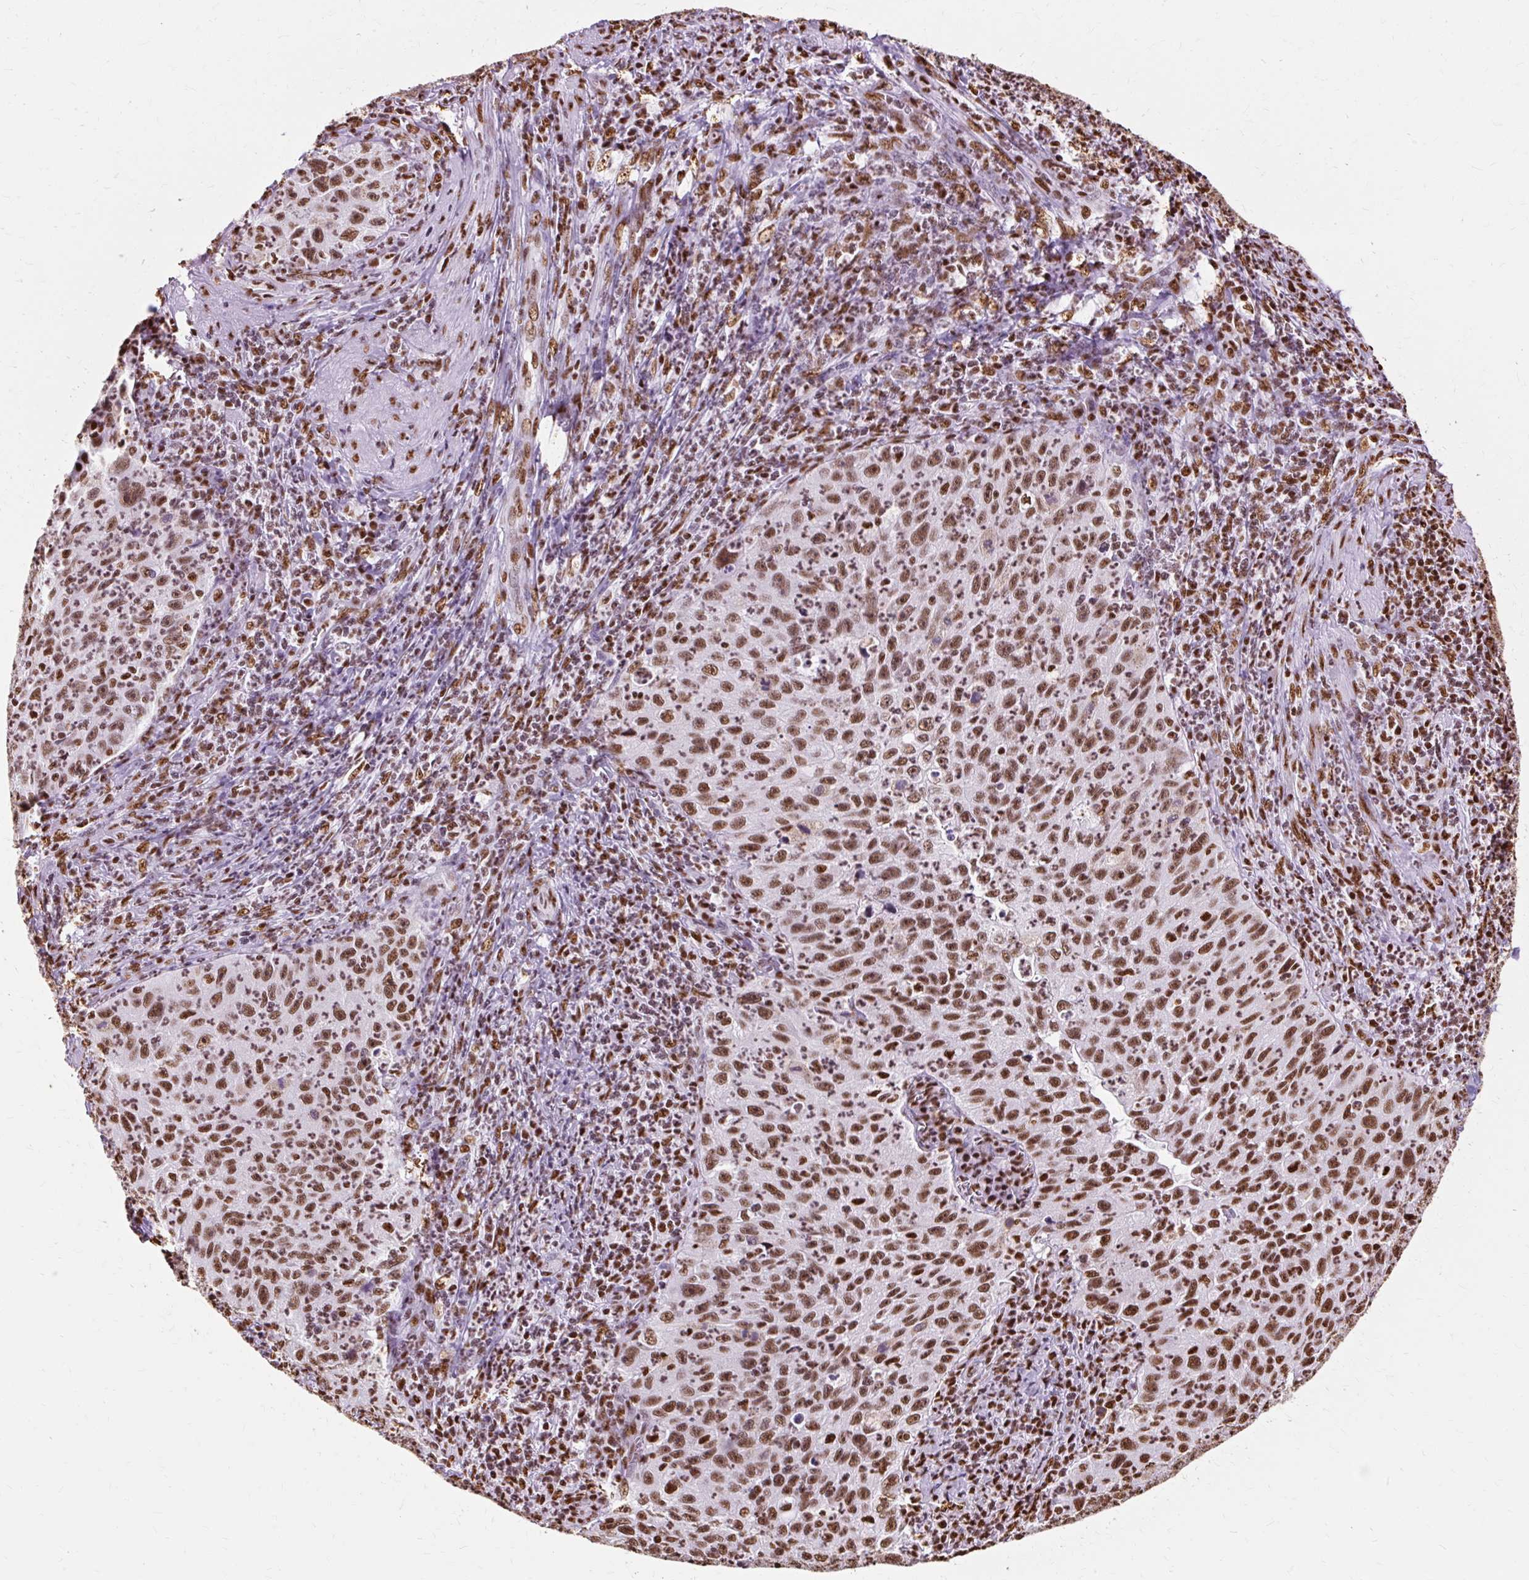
{"staining": {"intensity": "strong", "quantity": ">75%", "location": "nuclear"}, "tissue": "cervical cancer", "cell_type": "Tumor cells", "image_type": "cancer", "snomed": [{"axis": "morphology", "description": "Squamous cell carcinoma, NOS"}, {"axis": "topography", "description": "Cervix"}], "caption": "Squamous cell carcinoma (cervical) was stained to show a protein in brown. There is high levels of strong nuclear expression in about >75% of tumor cells.", "gene": "XRCC6", "patient": {"sex": "female", "age": 30}}